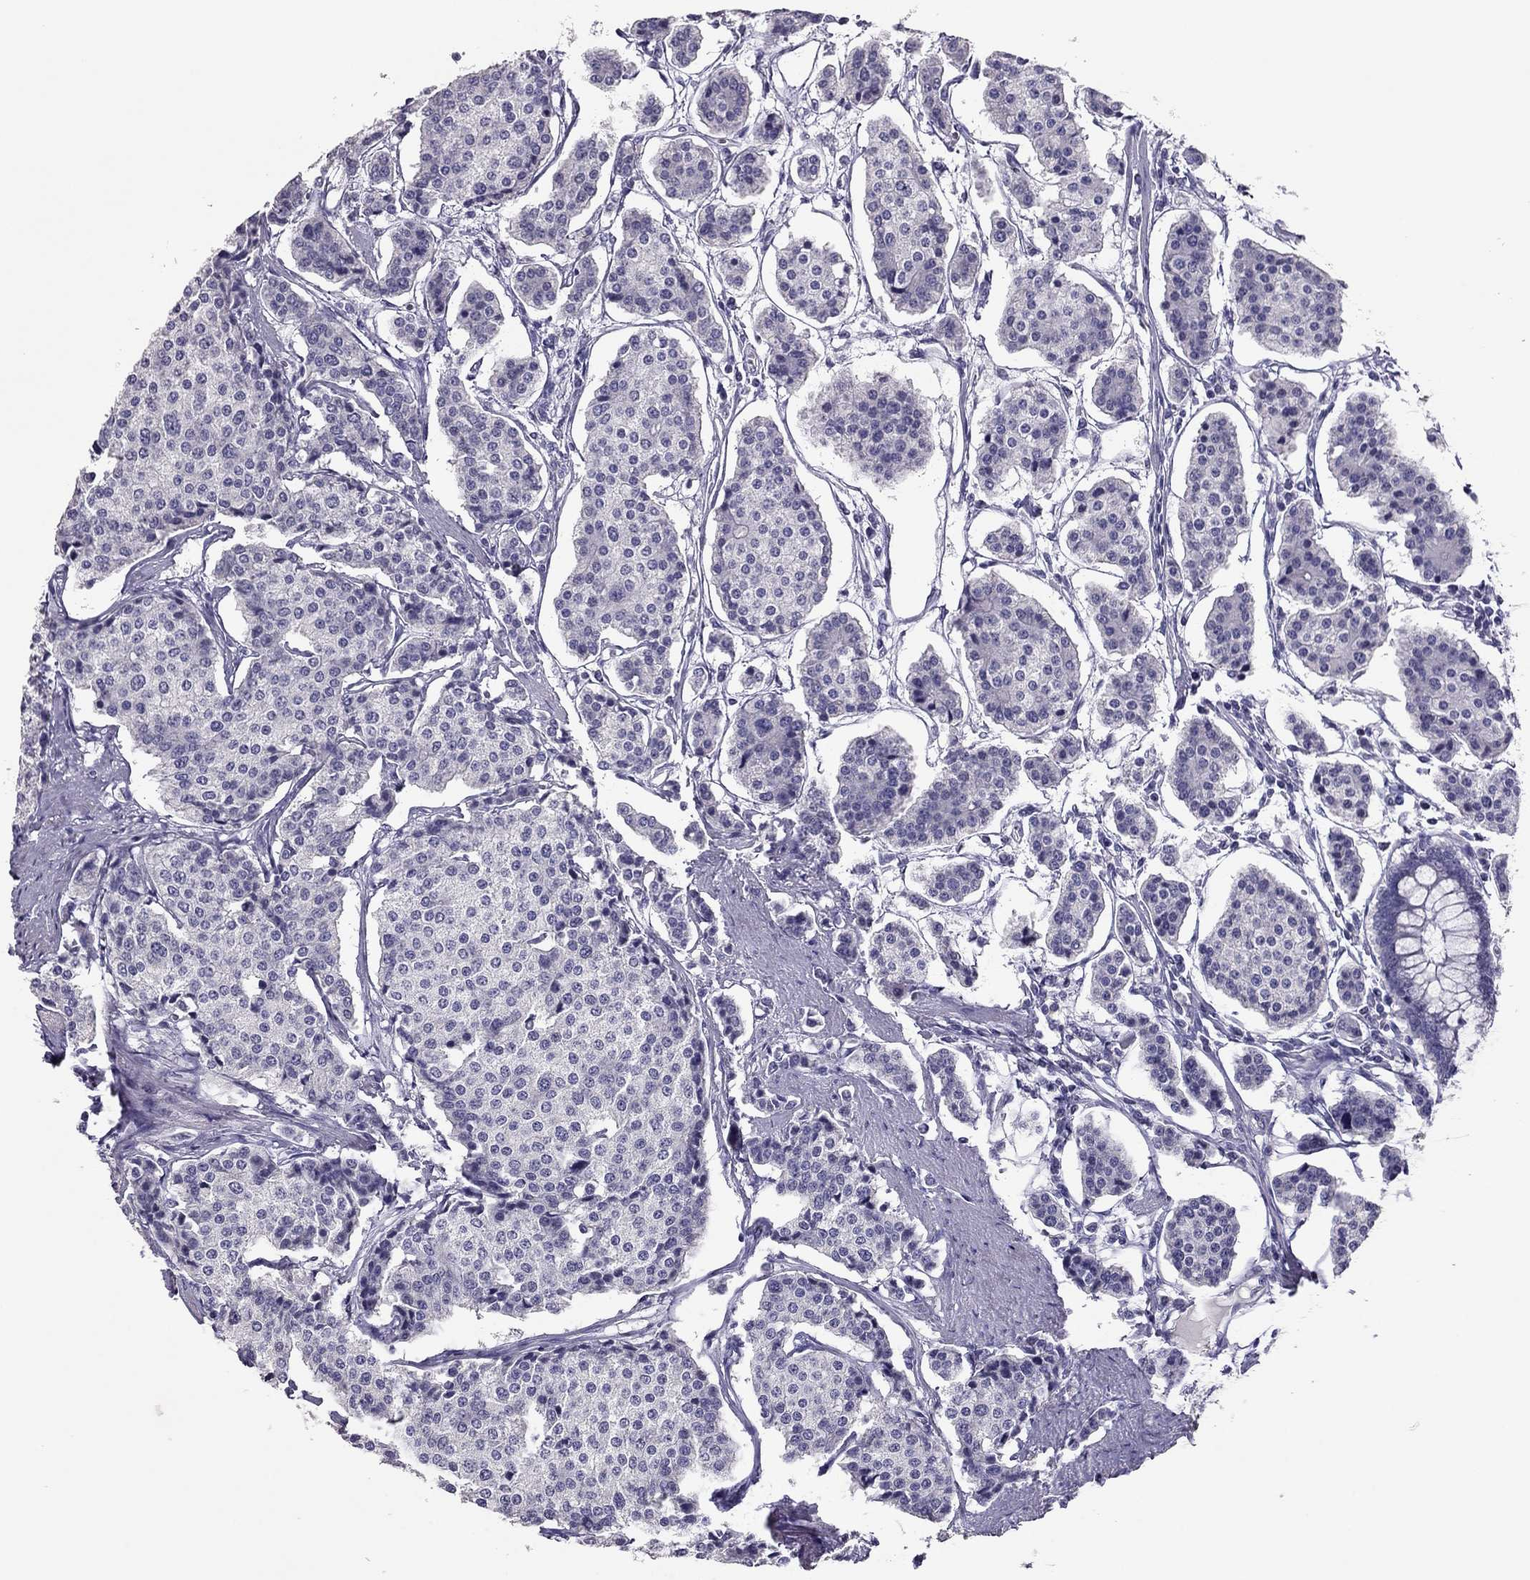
{"staining": {"intensity": "negative", "quantity": "none", "location": "none"}, "tissue": "carcinoid", "cell_type": "Tumor cells", "image_type": "cancer", "snomed": [{"axis": "morphology", "description": "Carcinoid, malignant, NOS"}, {"axis": "topography", "description": "Small intestine"}], "caption": "A histopathology image of human malignant carcinoid is negative for staining in tumor cells.", "gene": "RHO", "patient": {"sex": "female", "age": 65}}